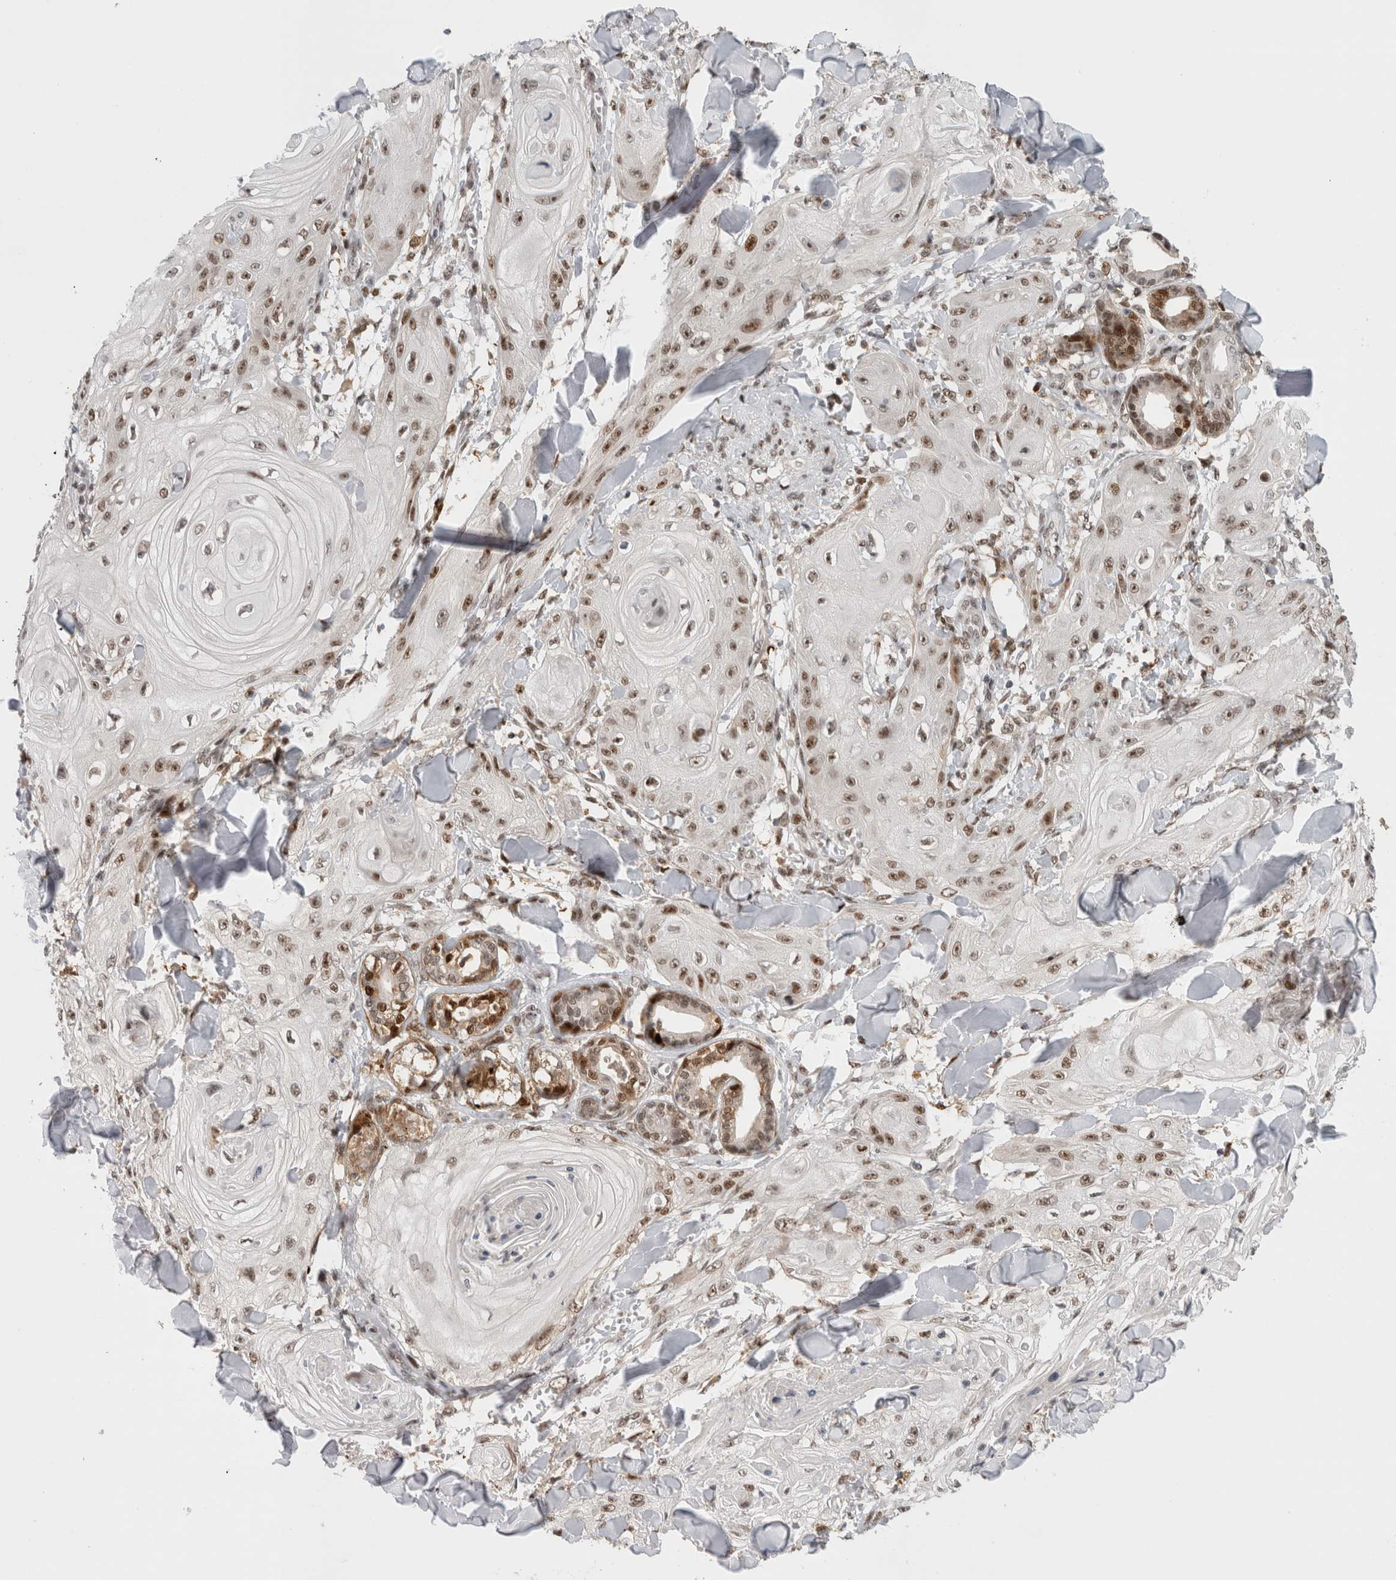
{"staining": {"intensity": "moderate", "quantity": ">75%", "location": "nuclear"}, "tissue": "skin cancer", "cell_type": "Tumor cells", "image_type": "cancer", "snomed": [{"axis": "morphology", "description": "Squamous cell carcinoma, NOS"}, {"axis": "topography", "description": "Skin"}], "caption": "Brown immunohistochemical staining in human skin cancer exhibits moderate nuclear expression in approximately >75% of tumor cells.", "gene": "ZNF521", "patient": {"sex": "male", "age": 74}}